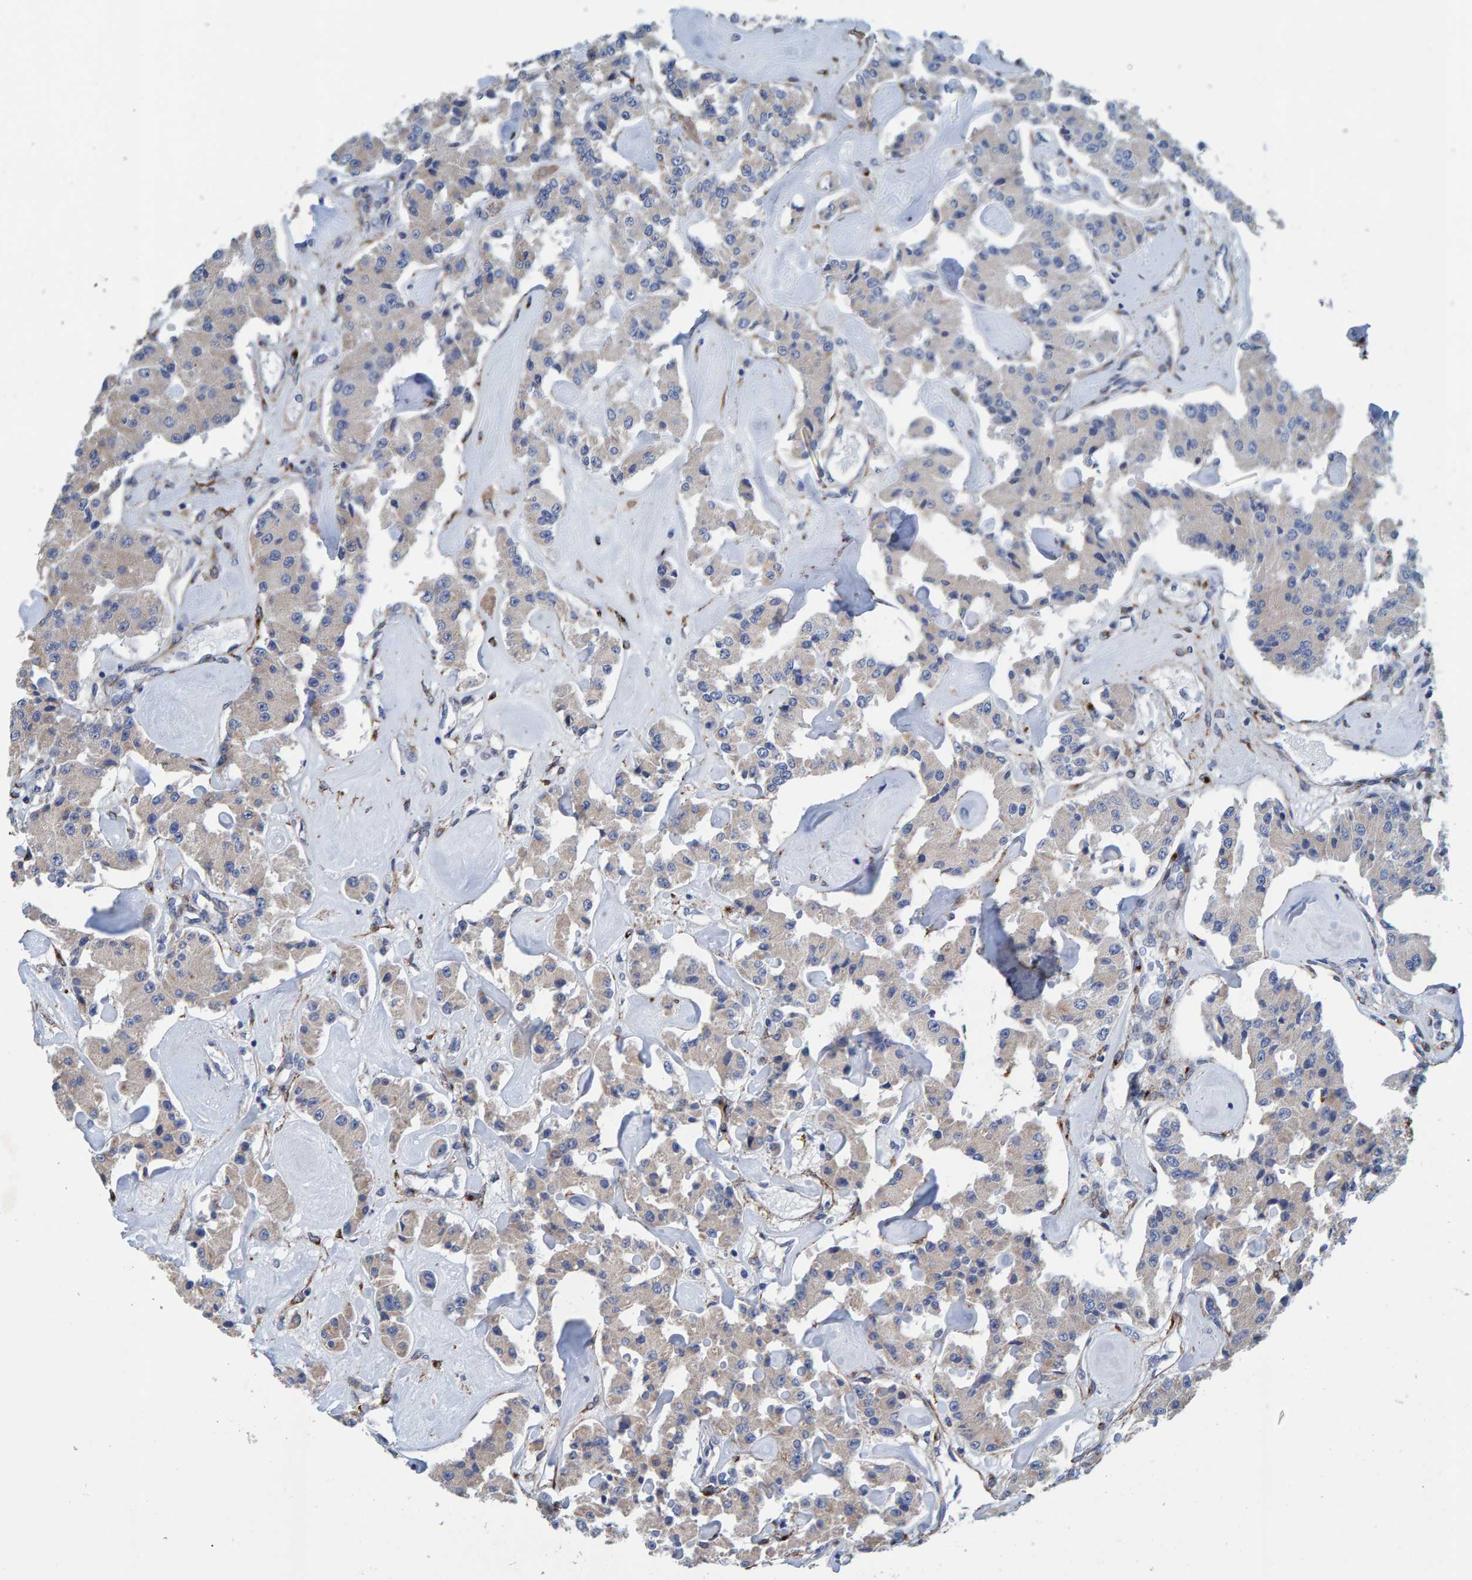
{"staining": {"intensity": "negative", "quantity": "none", "location": "none"}, "tissue": "carcinoid", "cell_type": "Tumor cells", "image_type": "cancer", "snomed": [{"axis": "morphology", "description": "Carcinoid, malignant, NOS"}, {"axis": "topography", "description": "Pancreas"}], "caption": "The micrograph reveals no significant expression in tumor cells of carcinoid.", "gene": "LRP1", "patient": {"sex": "male", "age": 41}}